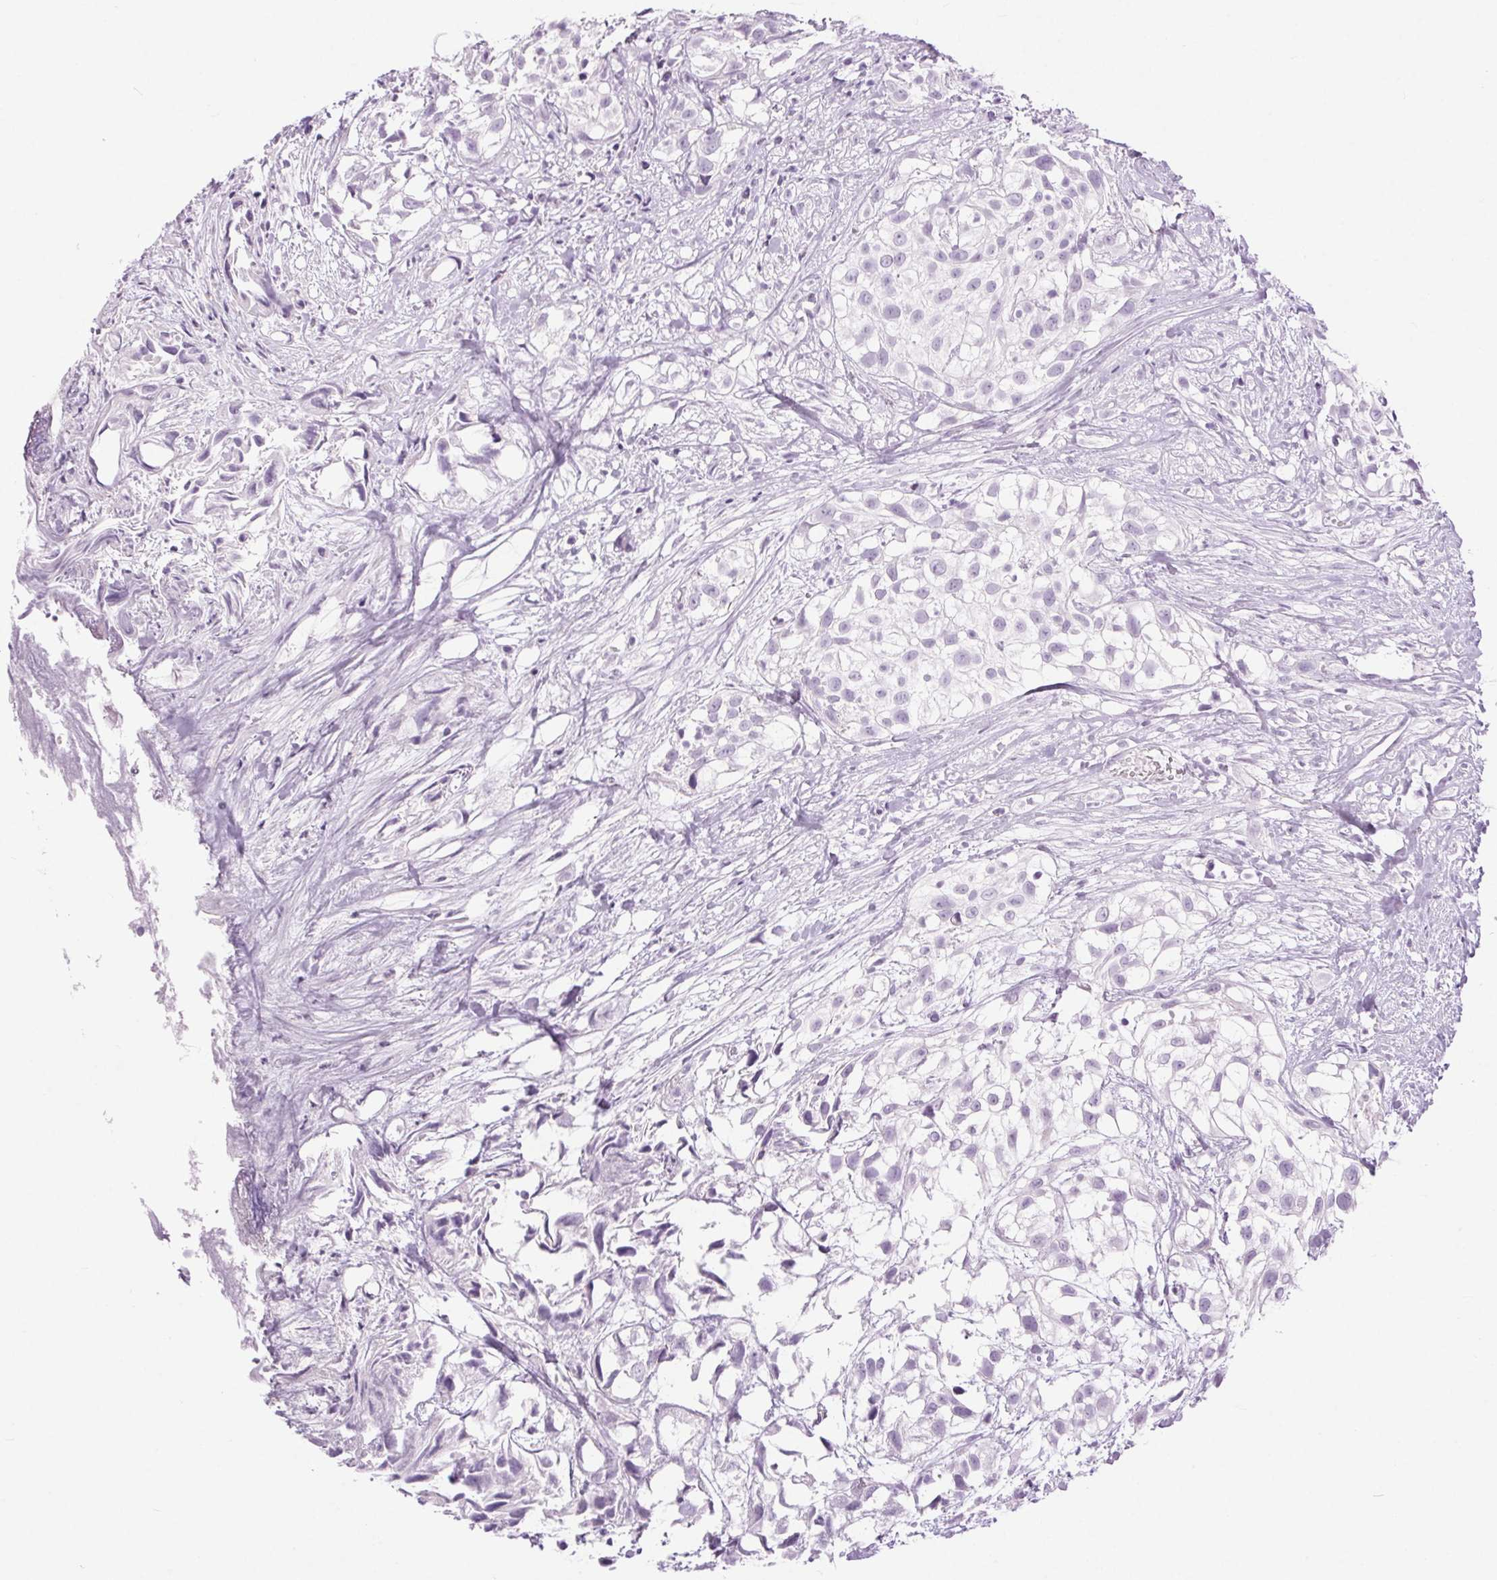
{"staining": {"intensity": "negative", "quantity": "none", "location": "none"}, "tissue": "urothelial cancer", "cell_type": "Tumor cells", "image_type": "cancer", "snomed": [{"axis": "morphology", "description": "Urothelial carcinoma, High grade"}, {"axis": "topography", "description": "Urinary bladder"}], "caption": "Micrograph shows no protein expression in tumor cells of high-grade urothelial carcinoma tissue.", "gene": "BEND2", "patient": {"sex": "male", "age": 56}}